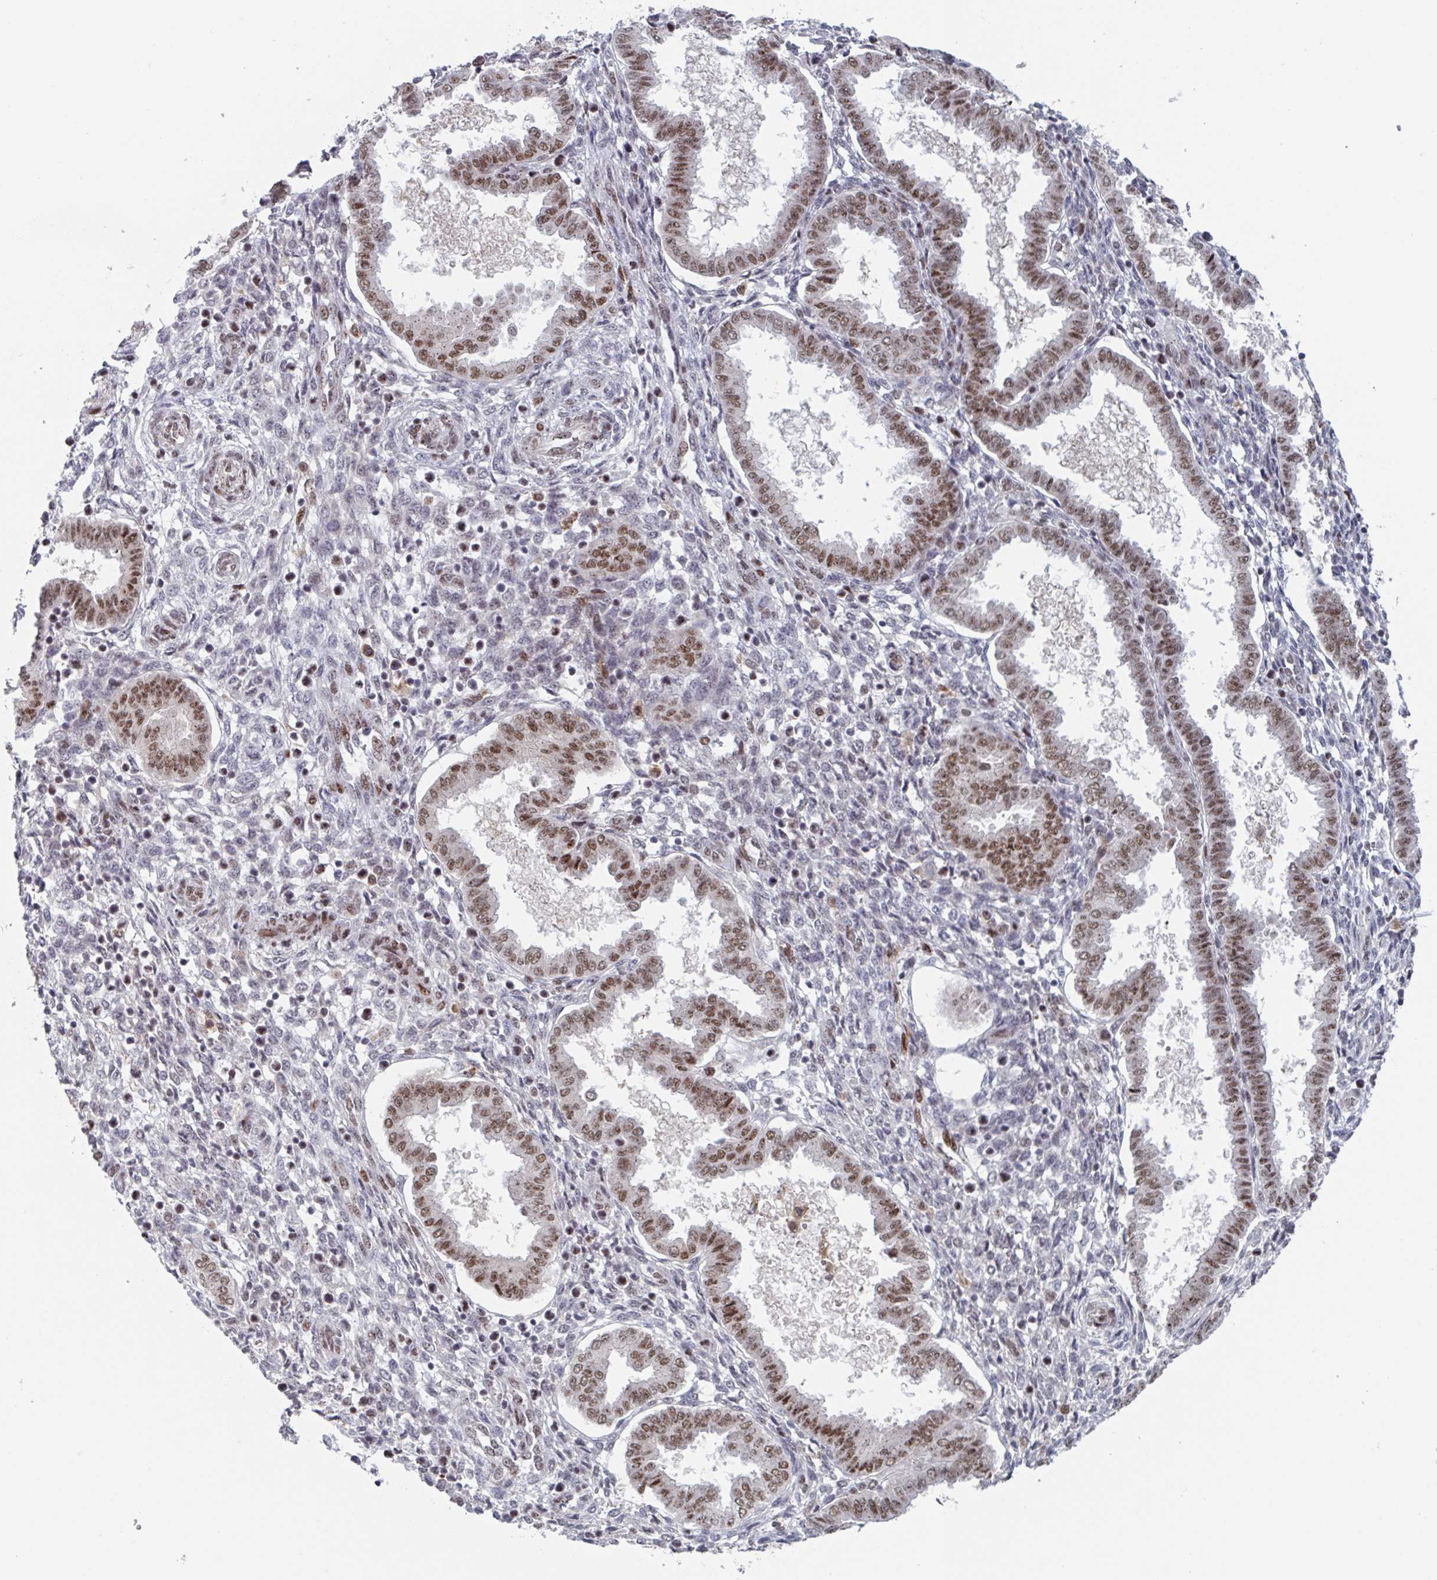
{"staining": {"intensity": "moderate", "quantity": "<25%", "location": "nuclear"}, "tissue": "endometrium", "cell_type": "Cells in endometrial stroma", "image_type": "normal", "snomed": [{"axis": "morphology", "description": "Normal tissue, NOS"}, {"axis": "topography", "description": "Endometrium"}], "caption": "This is an image of immunohistochemistry staining of normal endometrium, which shows moderate expression in the nuclear of cells in endometrial stroma.", "gene": "RNF212", "patient": {"sex": "female", "age": 24}}